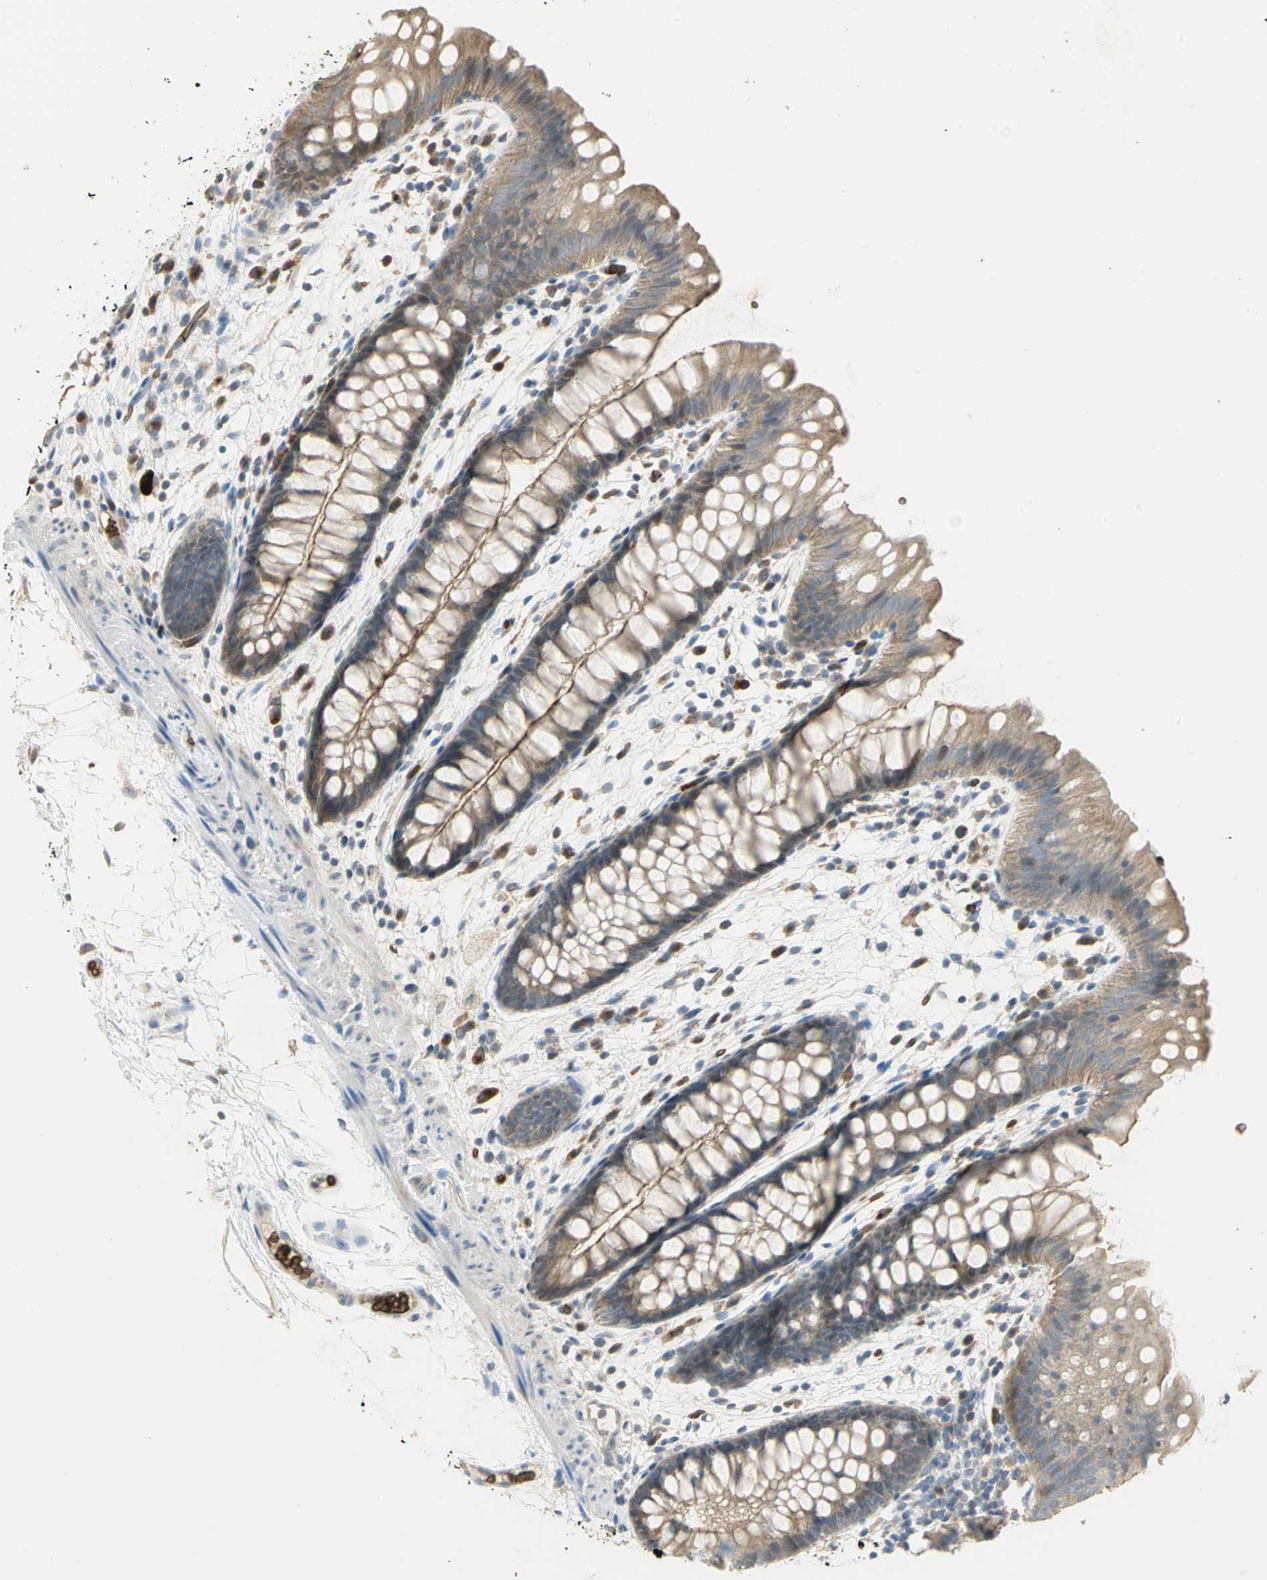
{"staining": {"intensity": "negative", "quantity": "none", "location": "none"}, "tissue": "colon", "cell_type": "Endothelial cells", "image_type": "normal", "snomed": [{"axis": "morphology", "description": "Normal tissue, NOS"}, {"axis": "topography", "description": "Smooth muscle"}, {"axis": "topography", "description": "Colon"}], "caption": "Unremarkable colon was stained to show a protein in brown. There is no significant positivity in endothelial cells.", "gene": "ANK1", "patient": {"sex": "male", "age": 67}}